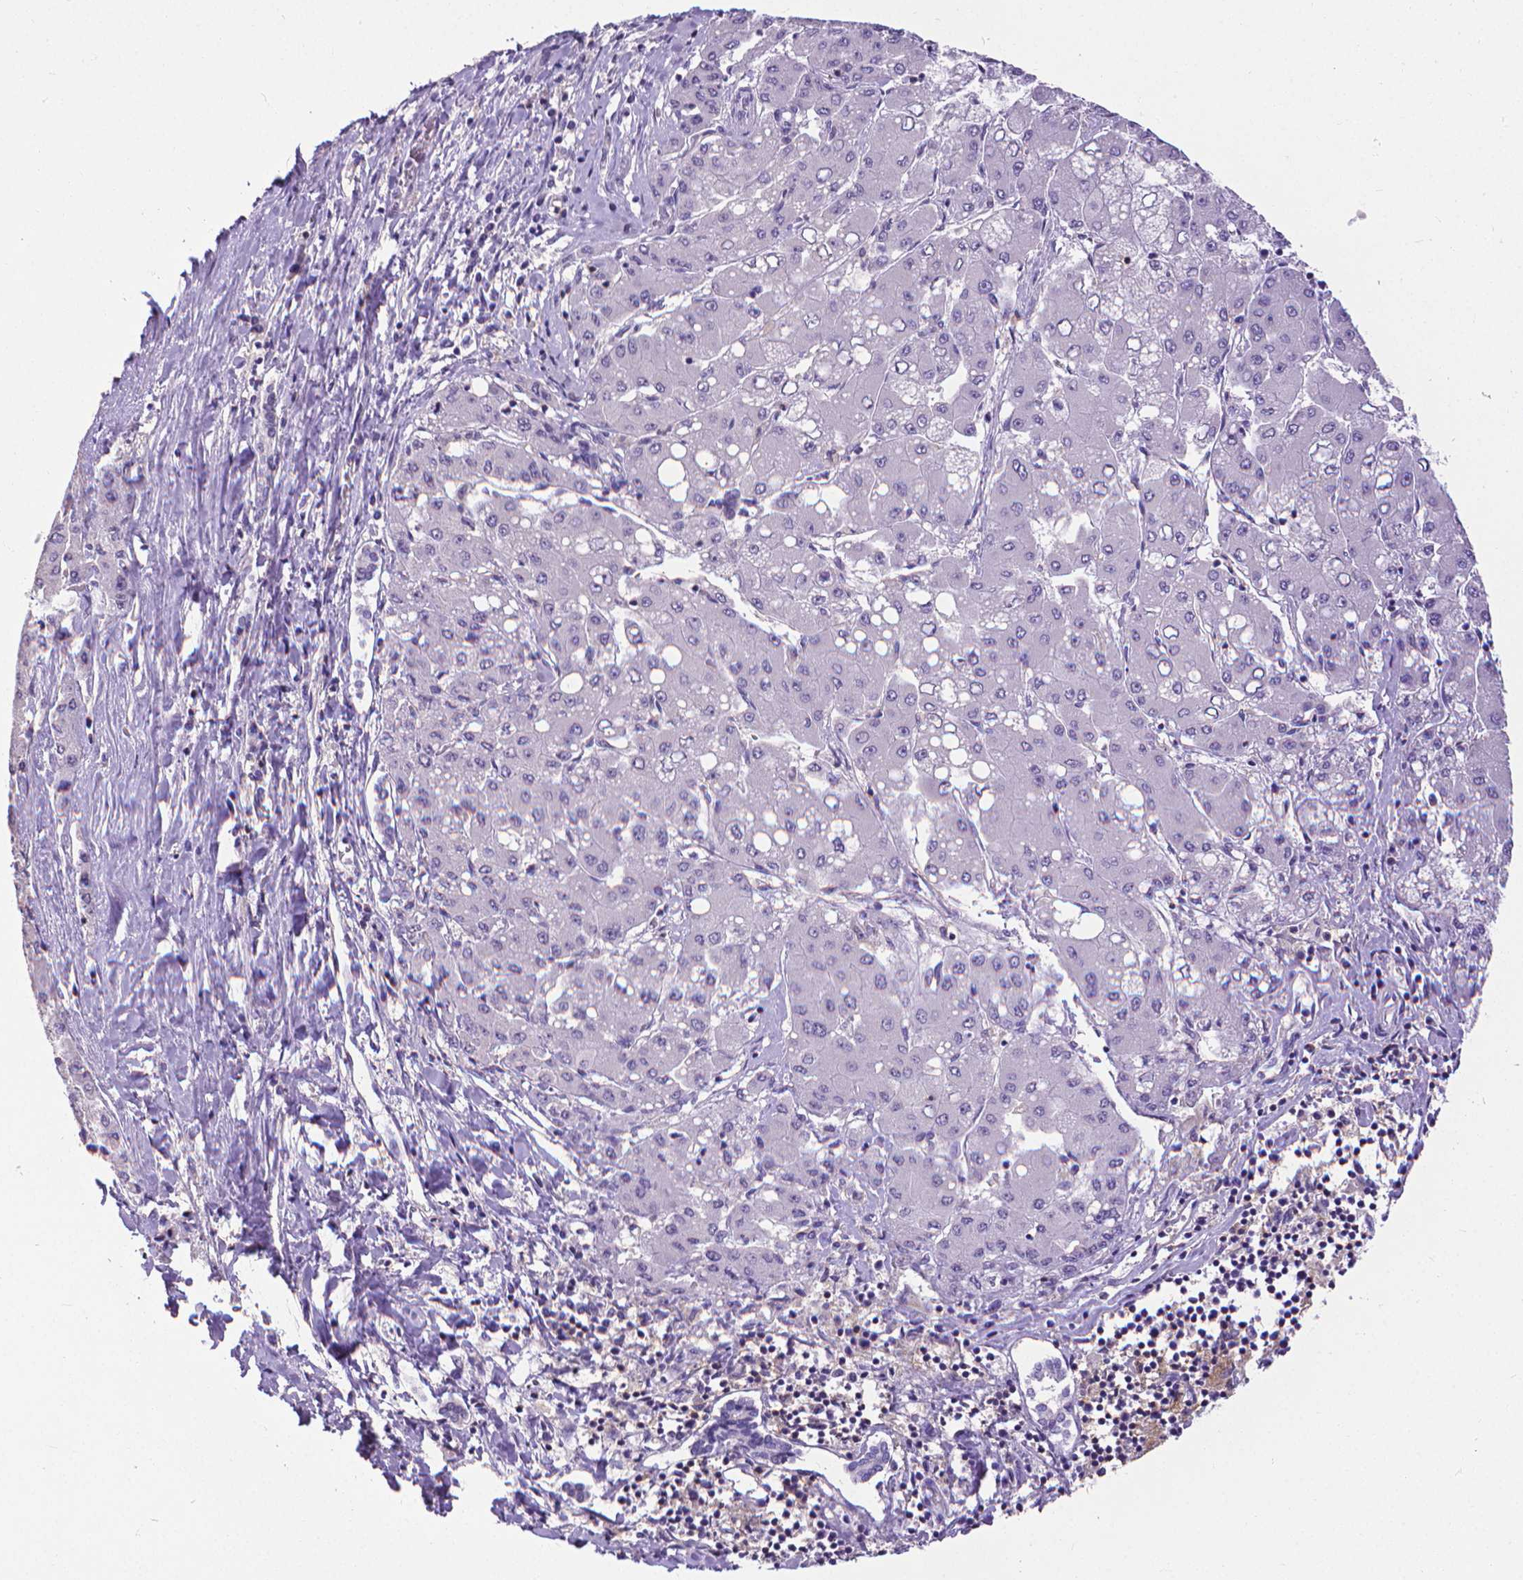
{"staining": {"intensity": "negative", "quantity": "none", "location": "none"}, "tissue": "liver cancer", "cell_type": "Tumor cells", "image_type": "cancer", "snomed": [{"axis": "morphology", "description": "Carcinoma, Hepatocellular, NOS"}, {"axis": "topography", "description": "Liver"}], "caption": "Protein analysis of liver hepatocellular carcinoma reveals no significant staining in tumor cells. The staining is performed using DAB (3,3'-diaminobenzidine) brown chromogen with nuclei counter-stained in using hematoxylin.", "gene": "CD4", "patient": {"sex": "male", "age": 40}}